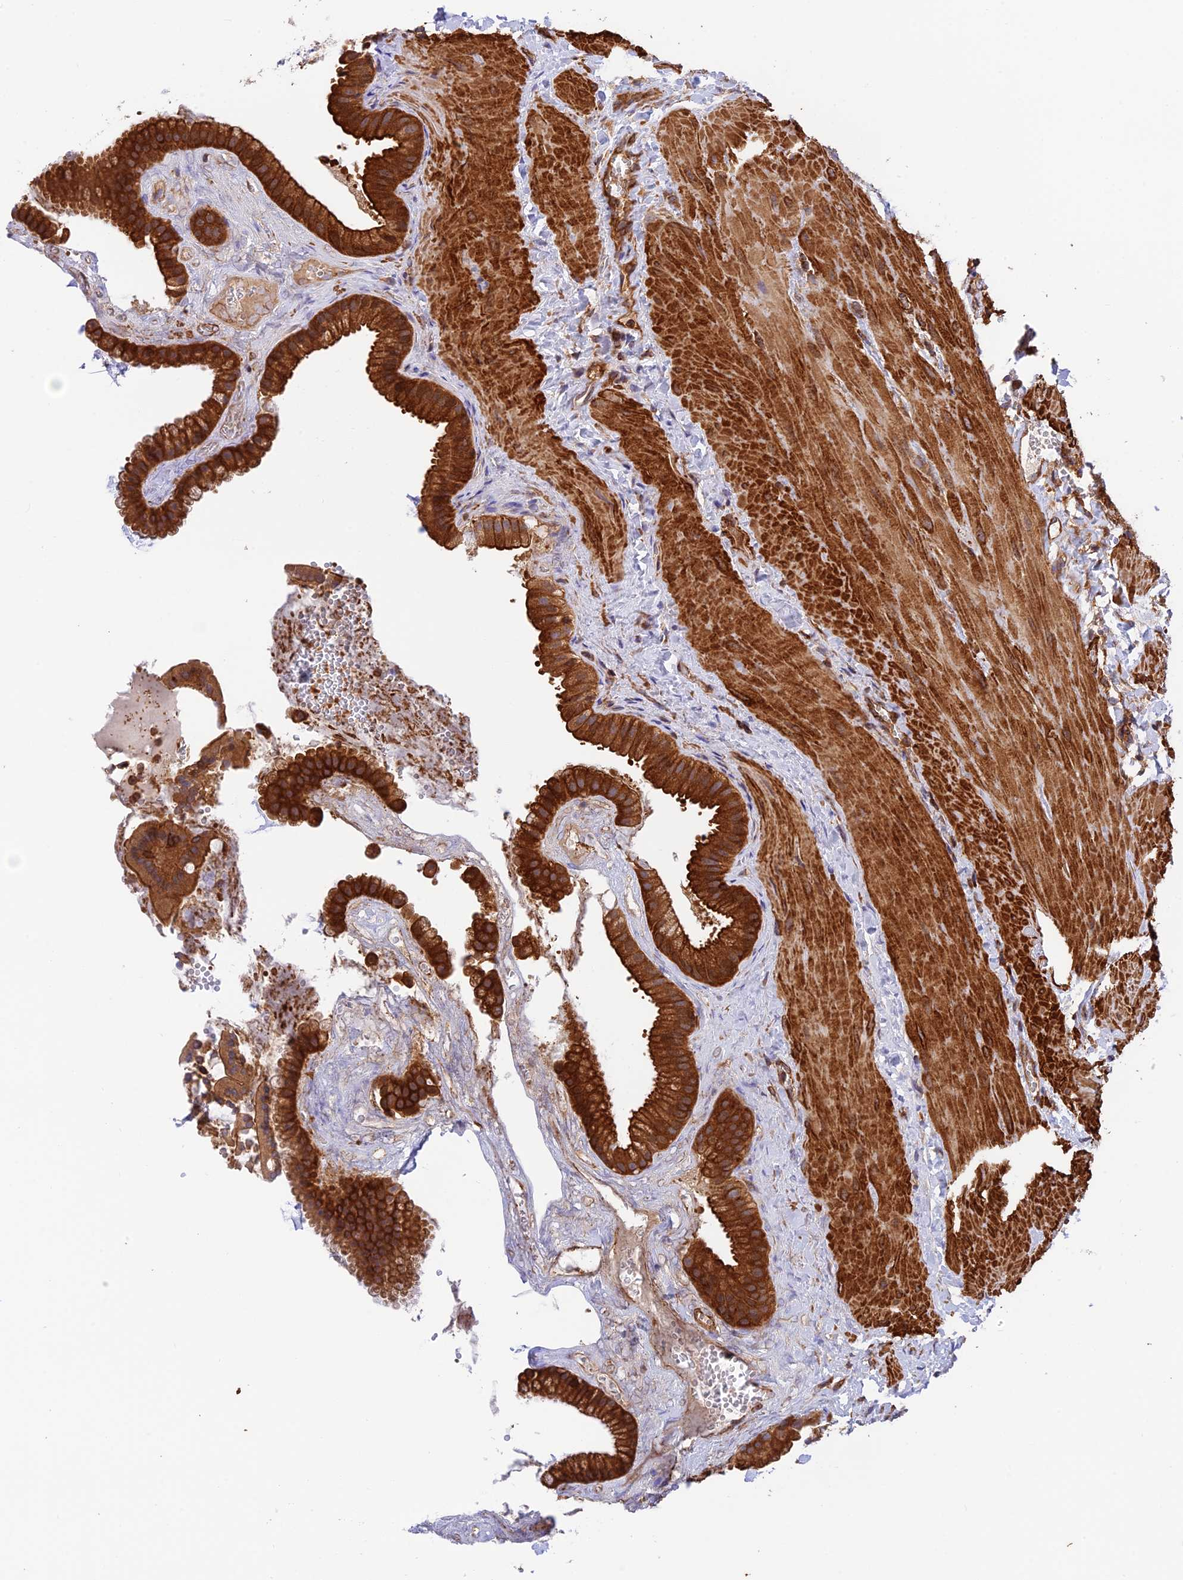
{"staining": {"intensity": "strong", "quantity": ">75%", "location": "cytoplasmic/membranous"}, "tissue": "gallbladder", "cell_type": "Glandular cells", "image_type": "normal", "snomed": [{"axis": "morphology", "description": "Normal tissue, NOS"}, {"axis": "topography", "description": "Gallbladder"}], "caption": "This histopathology image demonstrates immunohistochemistry (IHC) staining of benign human gallbladder, with high strong cytoplasmic/membranous positivity in about >75% of glandular cells.", "gene": "EVI5L", "patient": {"sex": "male", "age": 55}}